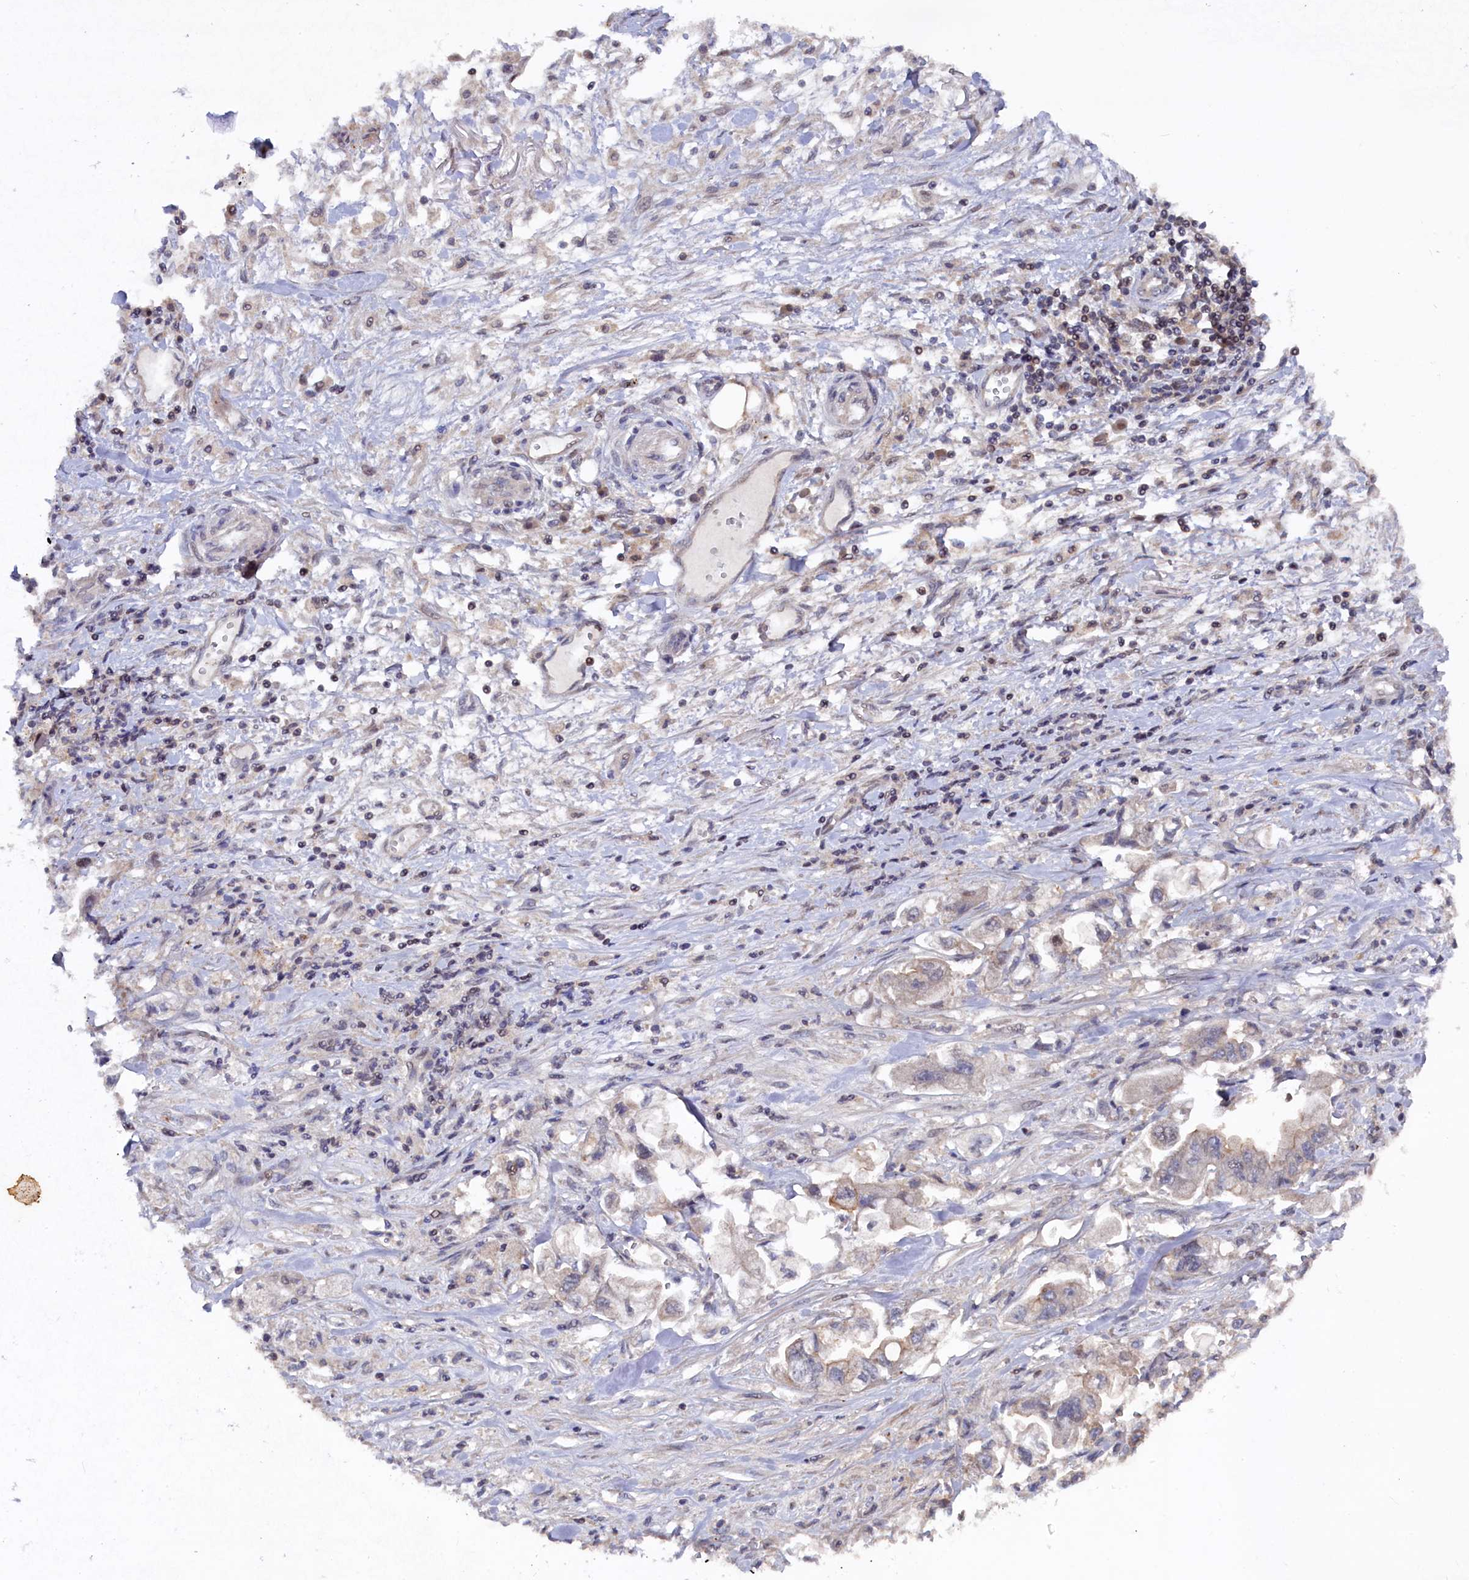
{"staining": {"intensity": "negative", "quantity": "none", "location": "none"}, "tissue": "stomach cancer", "cell_type": "Tumor cells", "image_type": "cancer", "snomed": [{"axis": "morphology", "description": "Adenocarcinoma, NOS"}, {"axis": "topography", "description": "Stomach"}], "caption": "Tumor cells are negative for brown protein staining in stomach adenocarcinoma.", "gene": "TMC5", "patient": {"sex": "male", "age": 62}}